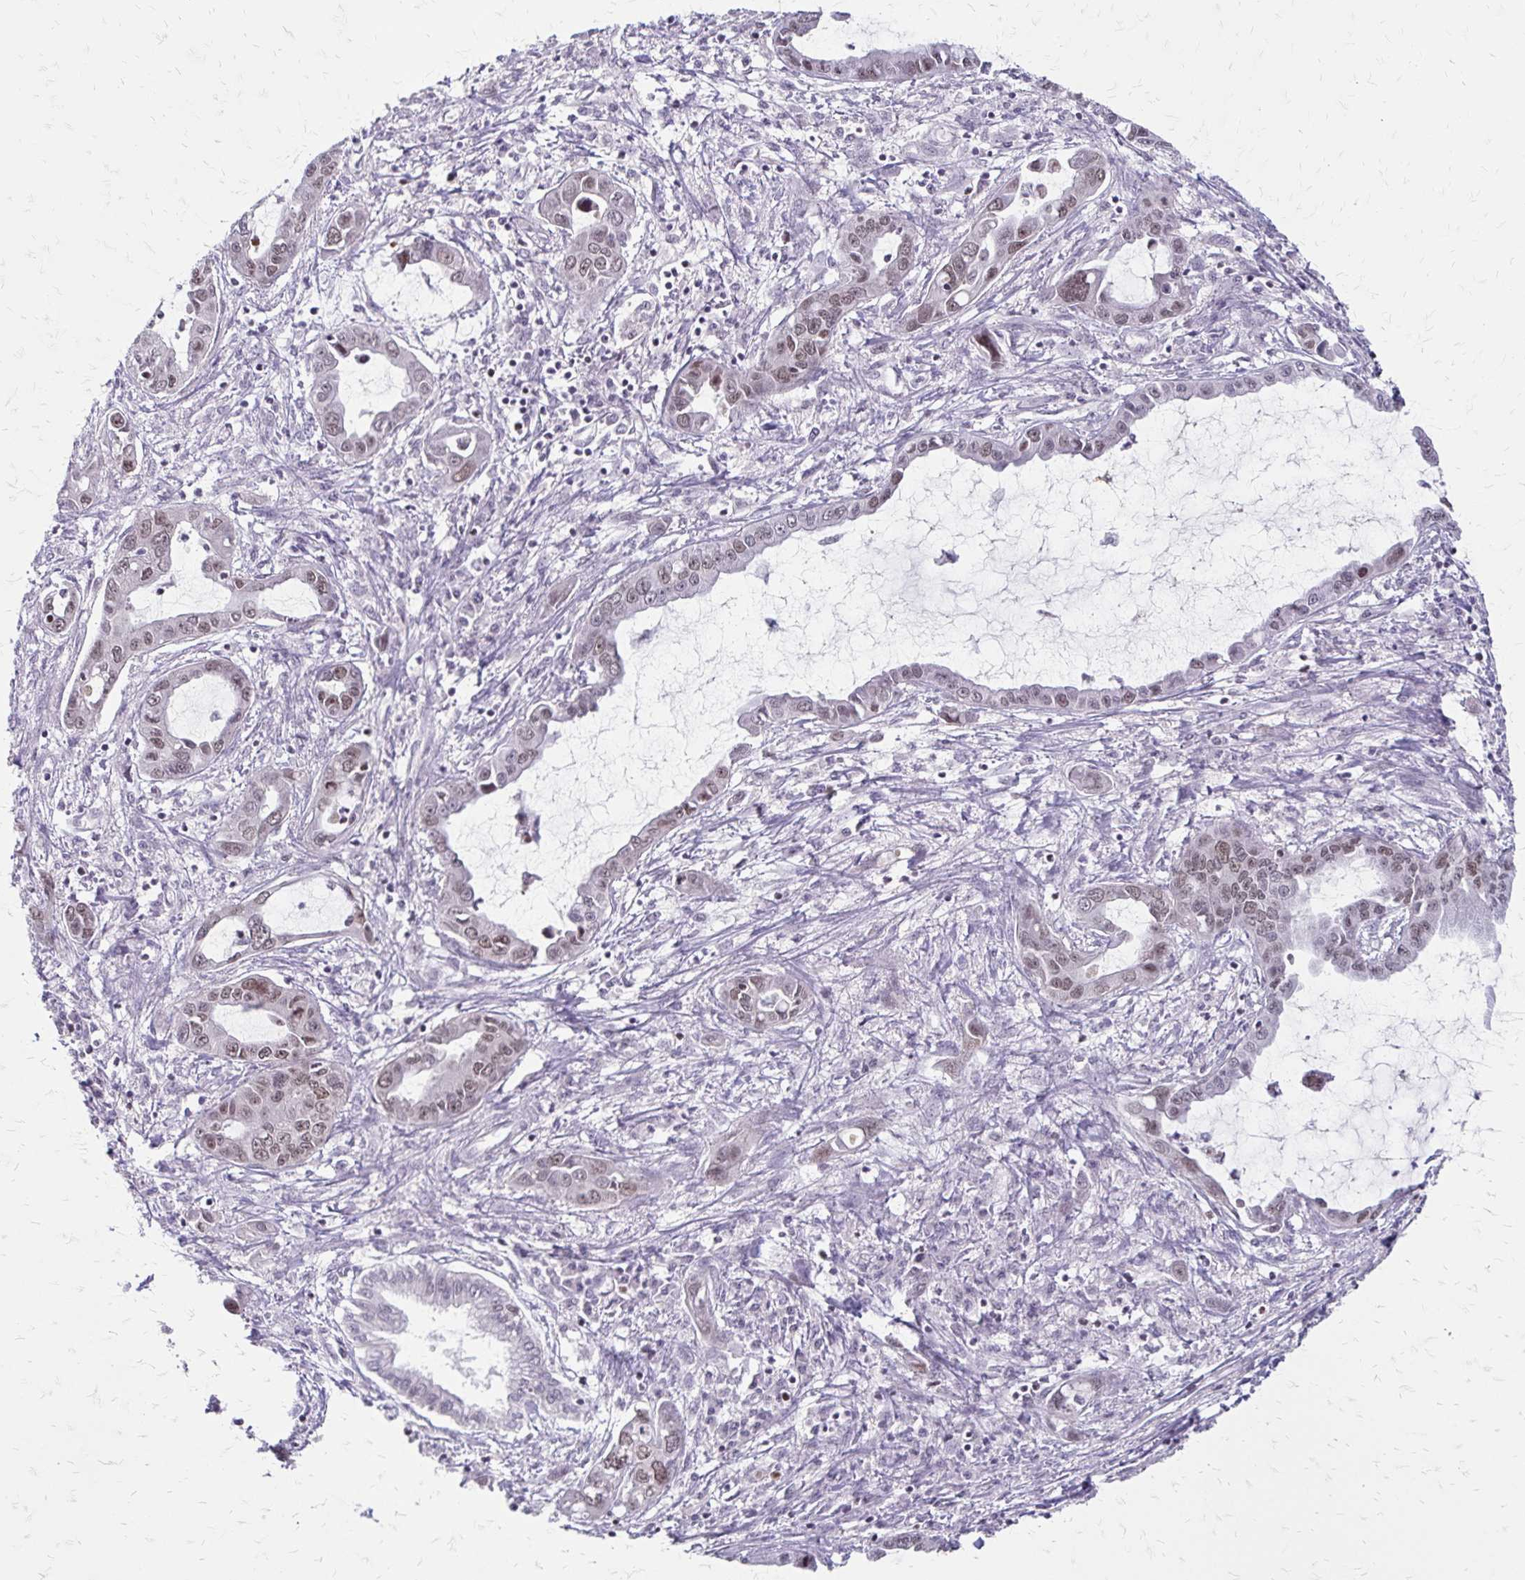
{"staining": {"intensity": "weak", "quantity": ">75%", "location": "nuclear"}, "tissue": "liver cancer", "cell_type": "Tumor cells", "image_type": "cancer", "snomed": [{"axis": "morphology", "description": "Cholangiocarcinoma"}, {"axis": "topography", "description": "Liver"}], "caption": "Protein expression analysis of human liver cholangiocarcinoma reveals weak nuclear expression in about >75% of tumor cells.", "gene": "EED", "patient": {"sex": "male", "age": 58}}